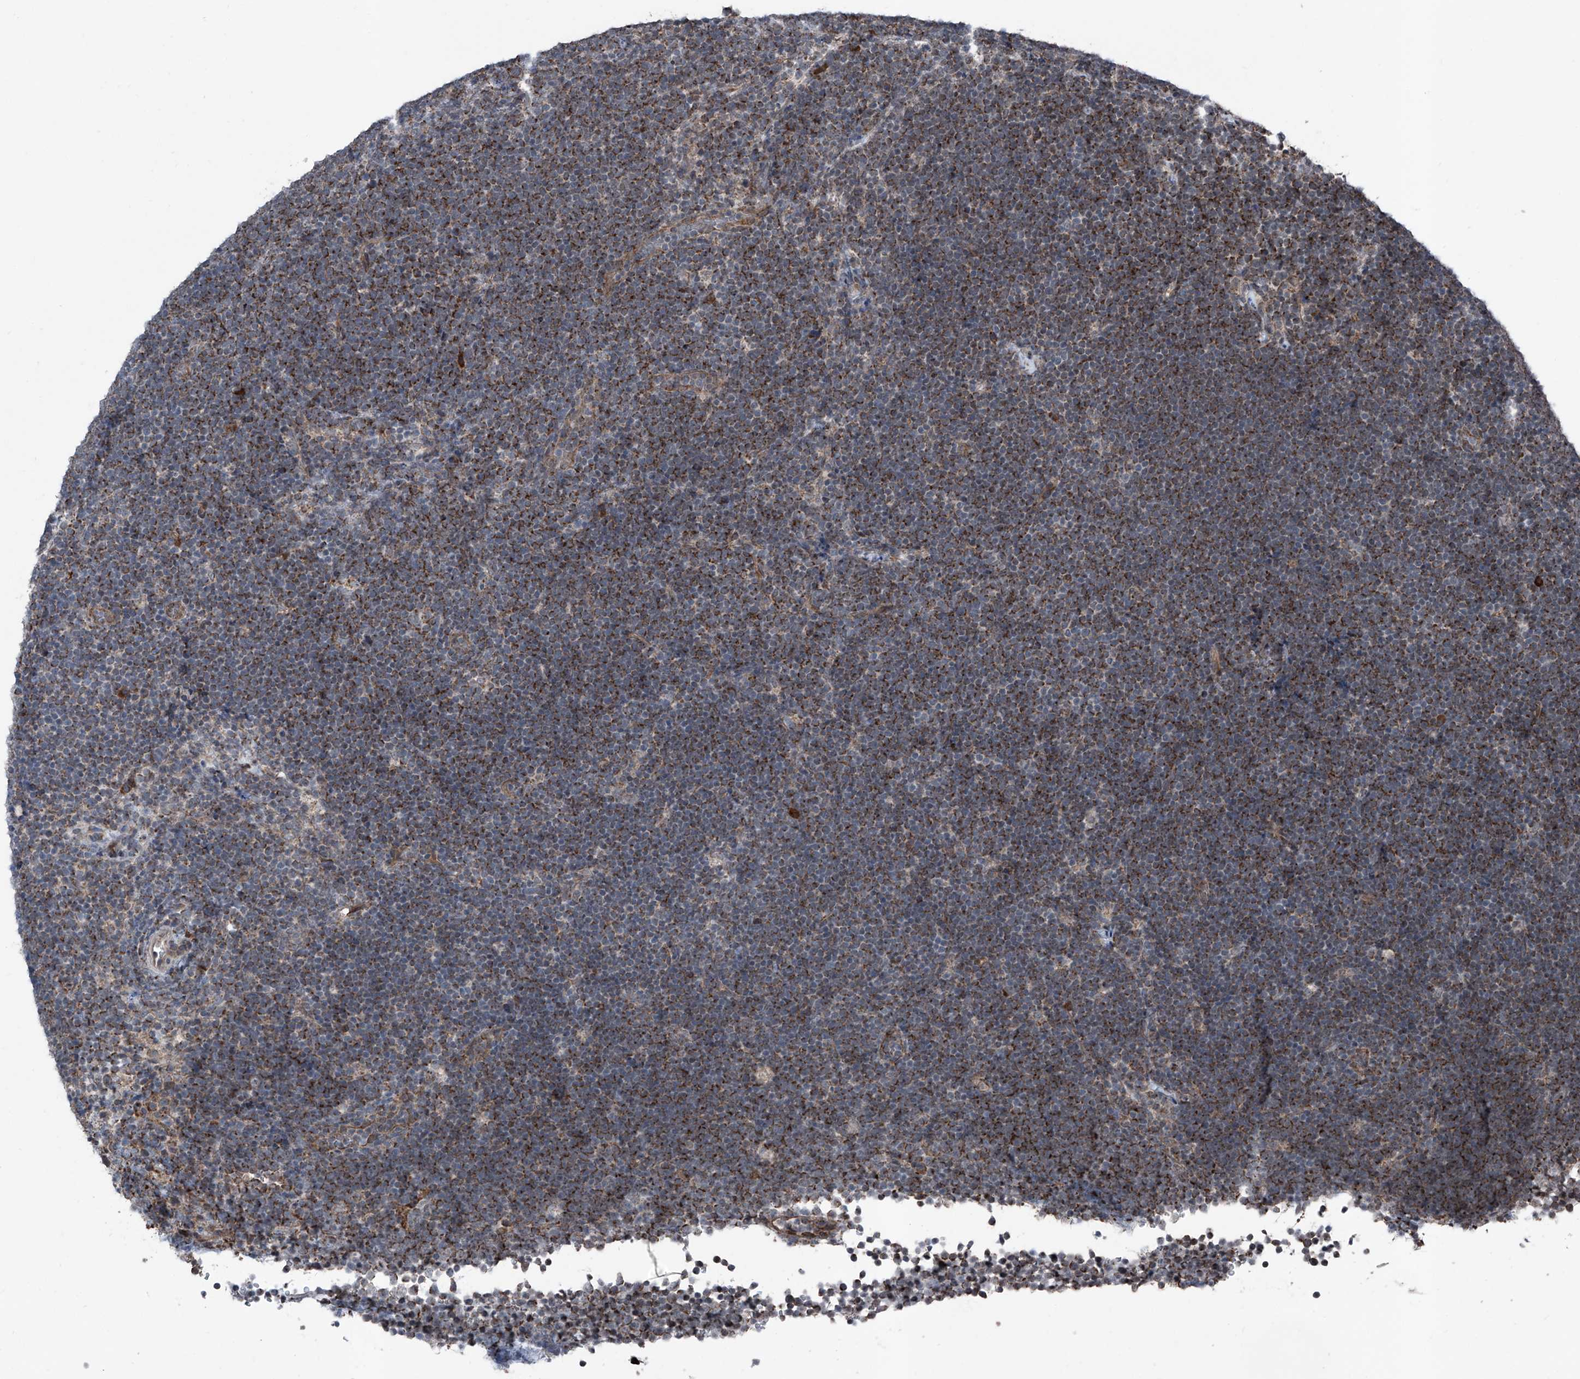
{"staining": {"intensity": "moderate", "quantity": ">75%", "location": "cytoplasmic/membranous"}, "tissue": "lymphoma", "cell_type": "Tumor cells", "image_type": "cancer", "snomed": [{"axis": "morphology", "description": "Malignant lymphoma, non-Hodgkin's type, High grade"}, {"axis": "topography", "description": "Lymph node"}], "caption": "Immunohistochemistry (IHC) of human high-grade malignant lymphoma, non-Hodgkin's type displays medium levels of moderate cytoplasmic/membranous positivity in approximately >75% of tumor cells. (DAB = brown stain, brightfield microscopy at high magnification).", "gene": "COA7", "patient": {"sex": "male", "age": 13}}